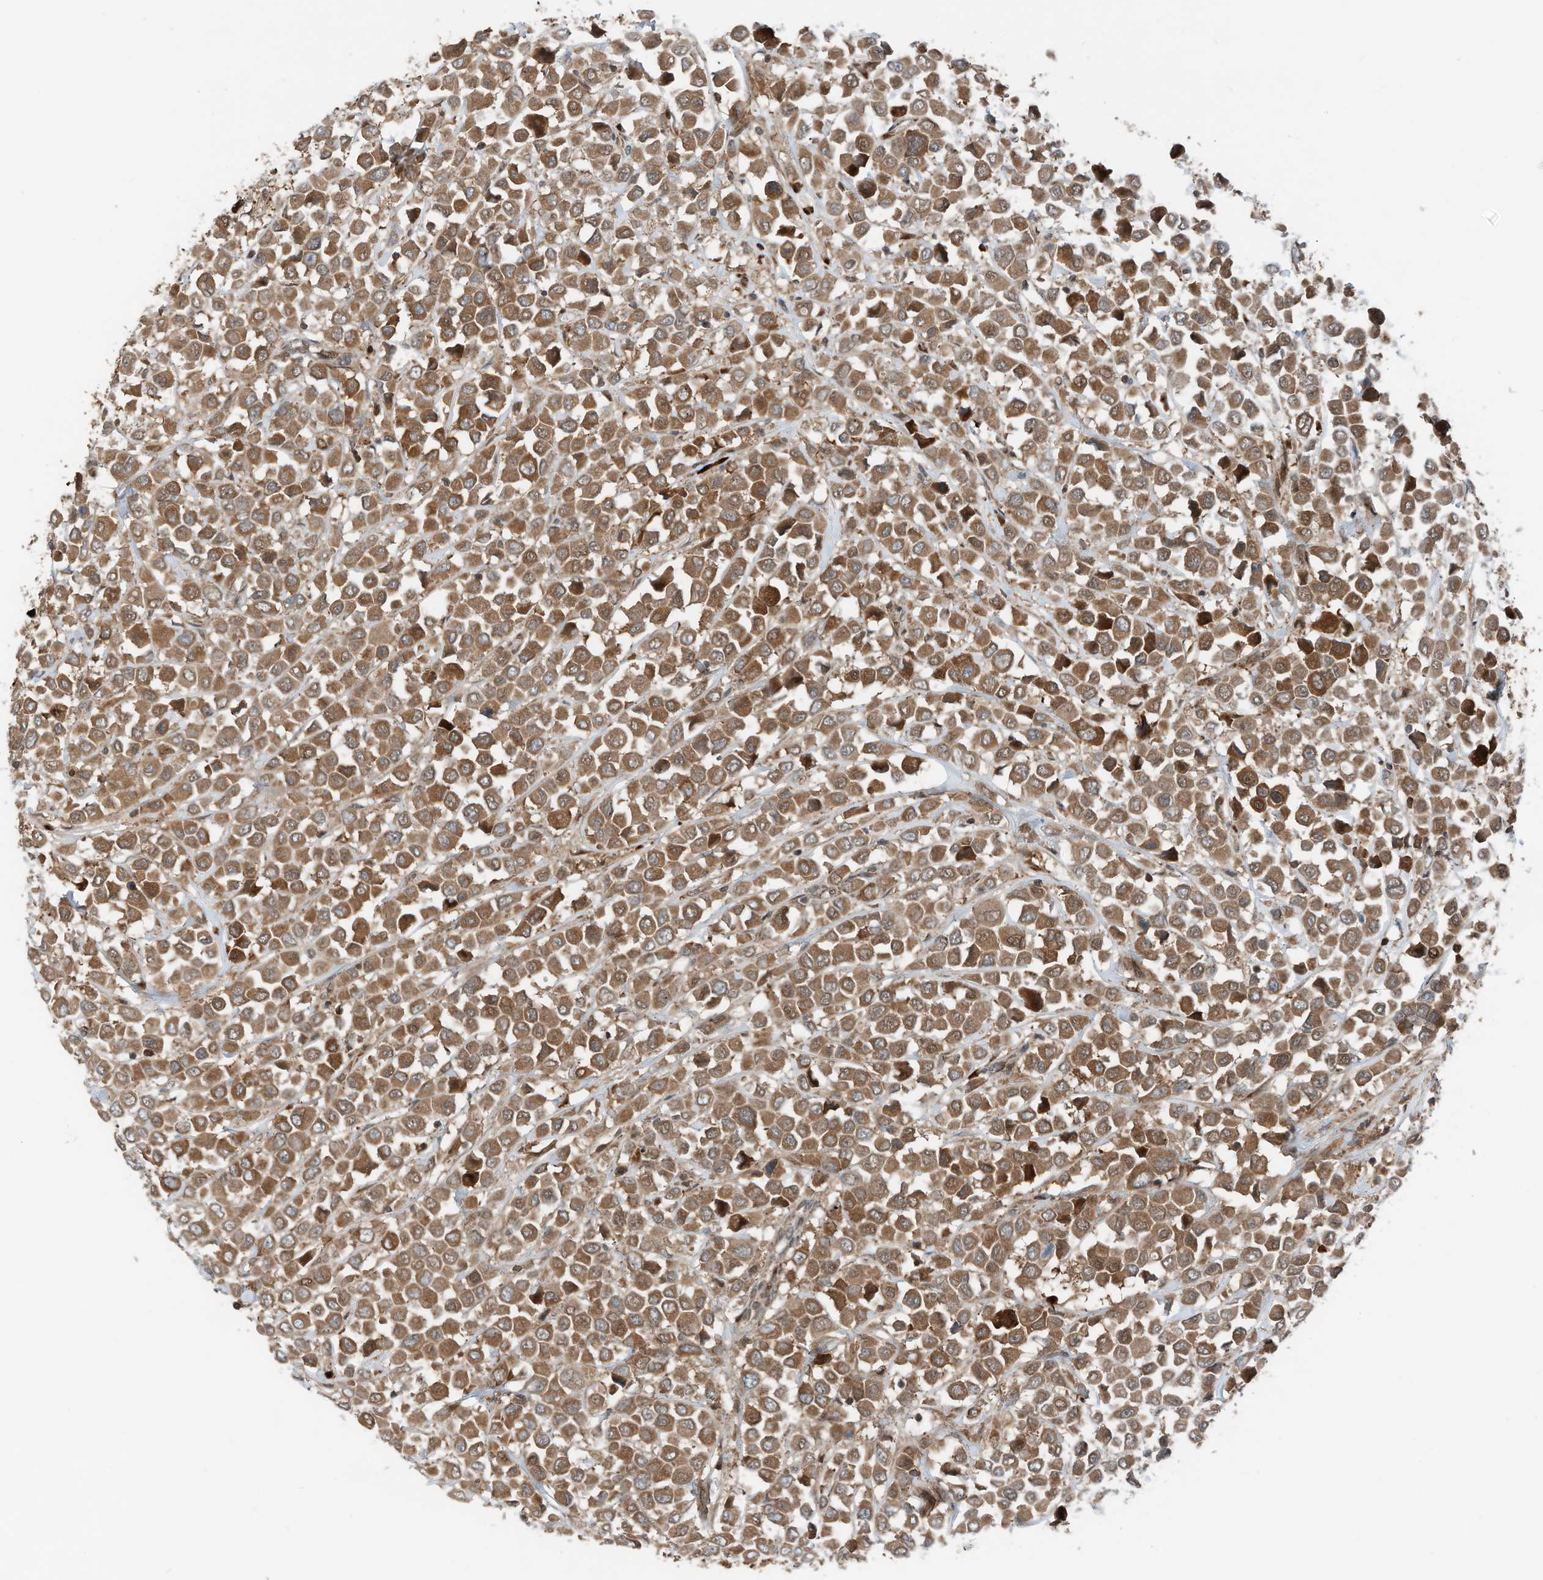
{"staining": {"intensity": "moderate", "quantity": ">75%", "location": "cytoplasmic/membranous"}, "tissue": "breast cancer", "cell_type": "Tumor cells", "image_type": "cancer", "snomed": [{"axis": "morphology", "description": "Duct carcinoma"}, {"axis": "topography", "description": "Breast"}], "caption": "Tumor cells display medium levels of moderate cytoplasmic/membranous staining in approximately >75% of cells in intraductal carcinoma (breast).", "gene": "RMND1", "patient": {"sex": "female", "age": 61}}